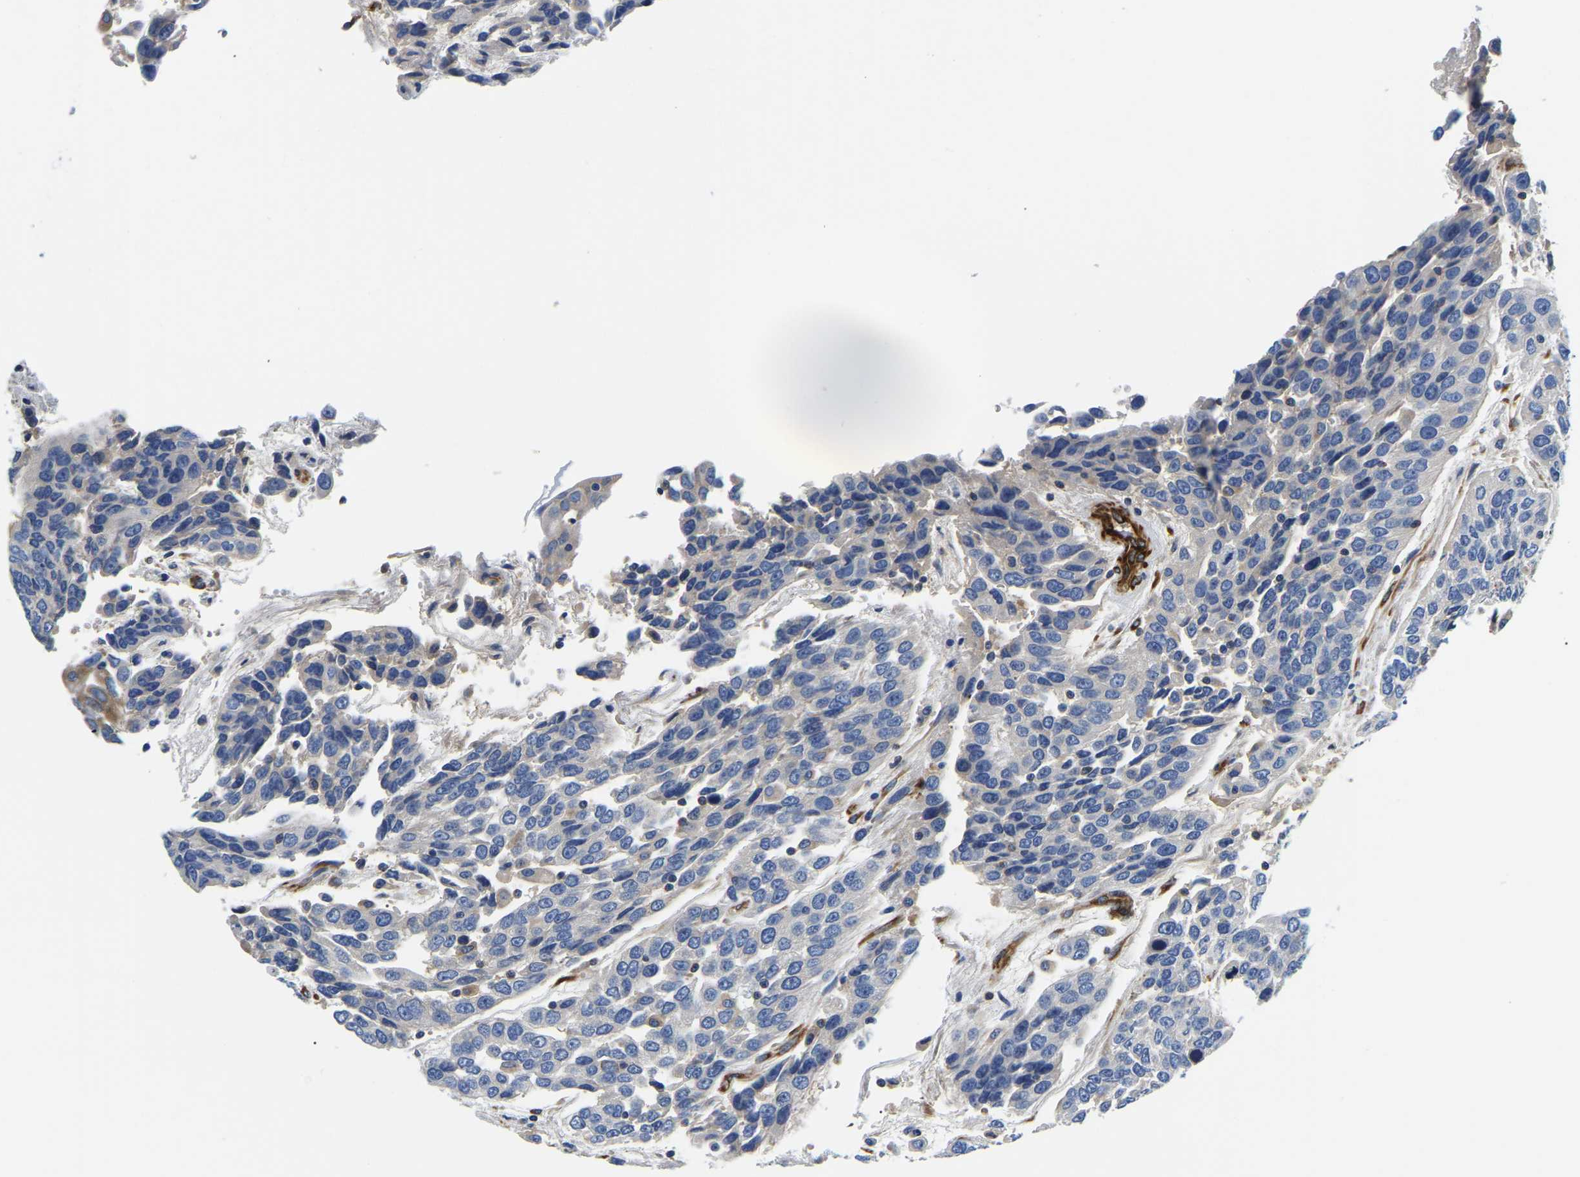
{"staining": {"intensity": "negative", "quantity": "none", "location": "none"}, "tissue": "urothelial cancer", "cell_type": "Tumor cells", "image_type": "cancer", "snomed": [{"axis": "morphology", "description": "Urothelial carcinoma, High grade"}, {"axis": "topography", "description": "Urinary bladder"}], "caption": "IHC of human urothelial cancer exhibits no staining in tumor cells.", "gene": "DUSP8", "patient": {"sex": "female", "age": 80}}